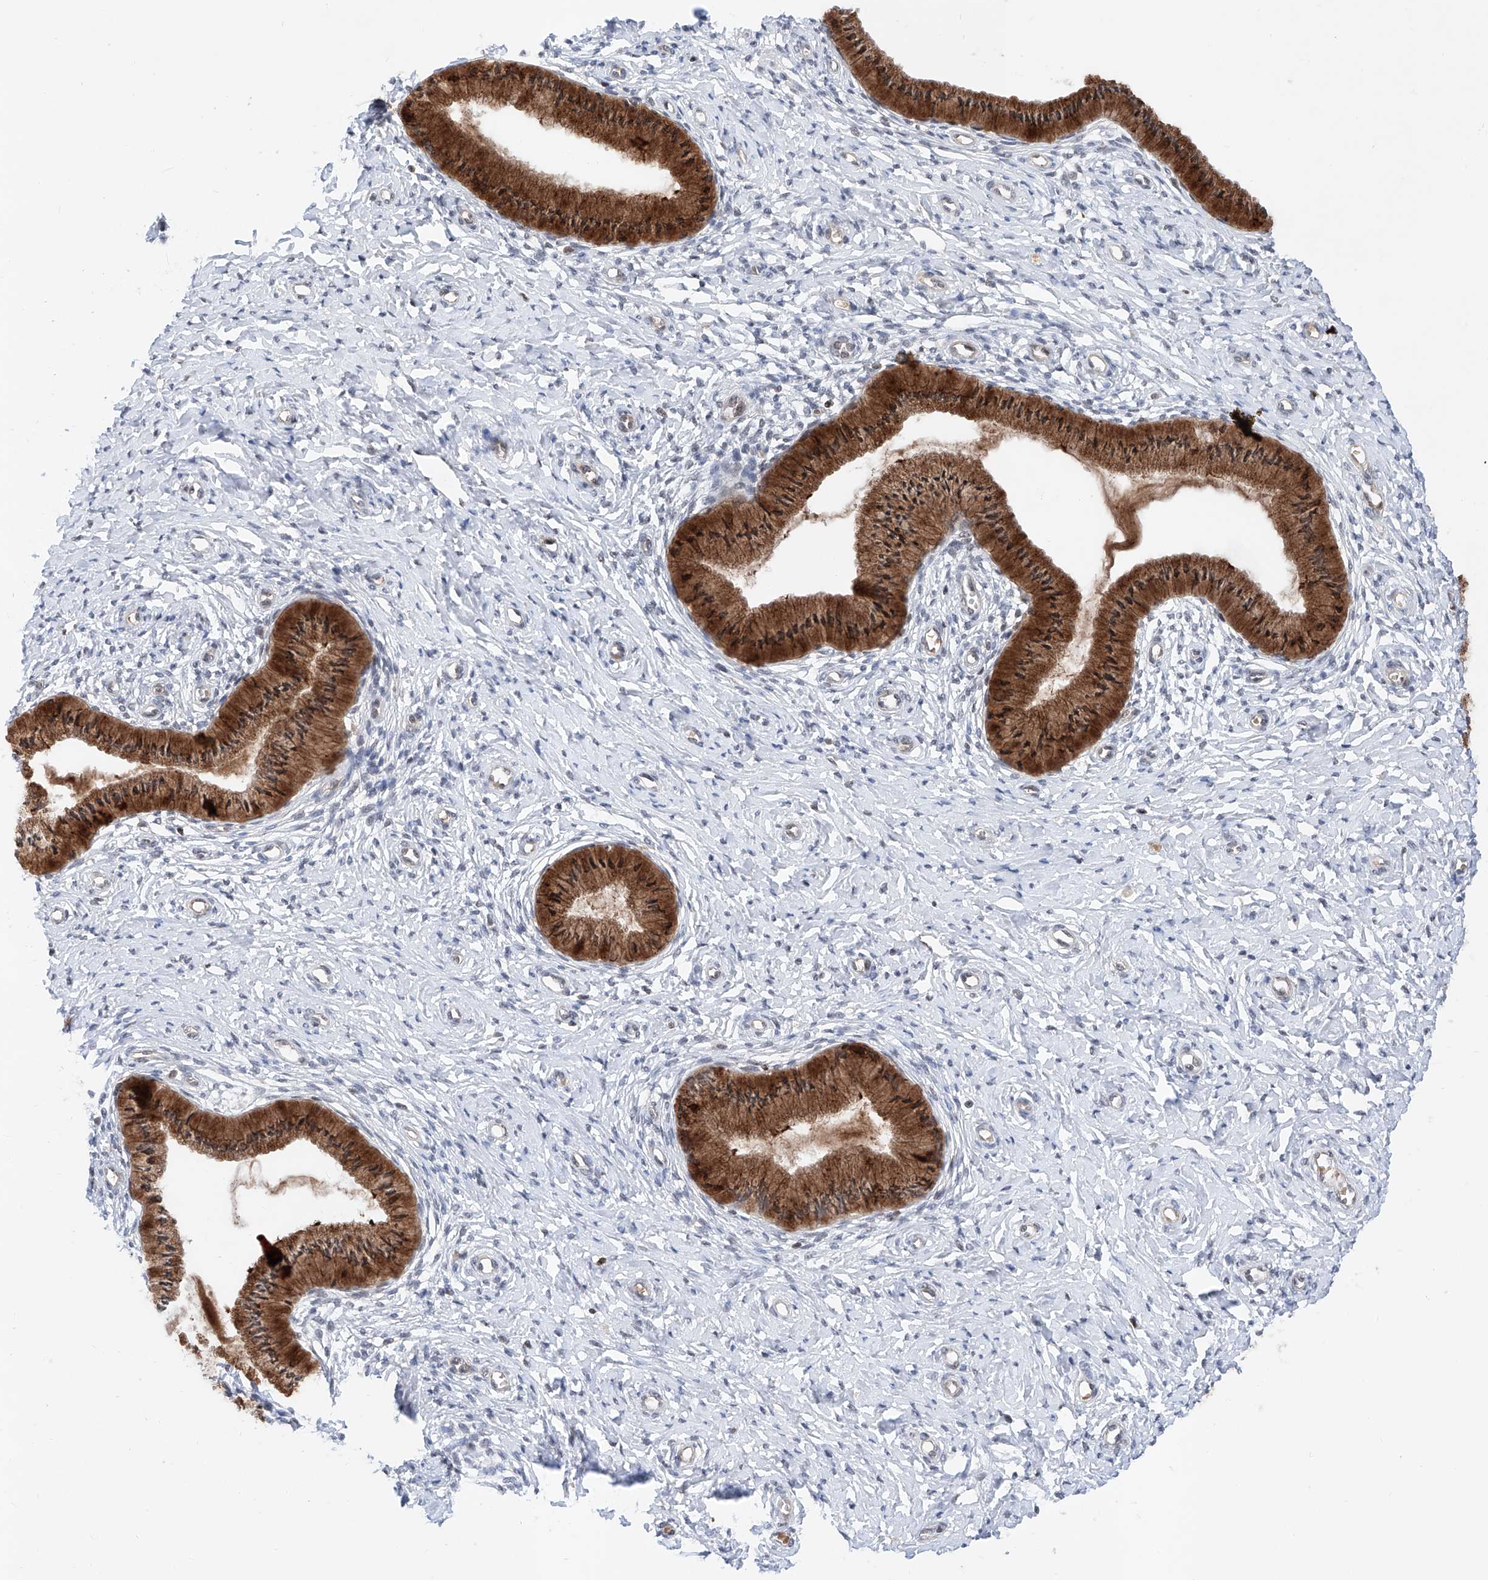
{"staining": {"intensity": "moderate", "quantity": ">75%", "location": "cytoplasmic/membranous,nuclear"}, "tissue": "cervix", "cell_type": "Glandular cells", "image_type": "normal", "snomed": [{"axis": "morphology", "description": "Normal tissue, NOS"}, {"axis": "topography", "description": "Cervix"}], "caption": "IHC histopathology image of benign human cervix stained for a protein (brown), which shows medium levels of moderate cytoplasmic/membranous,nuclear positivity in approximately >75% of glandular cells.", "gene": "SNRNP200", "patient": {"sex": "female", "age": 36}}